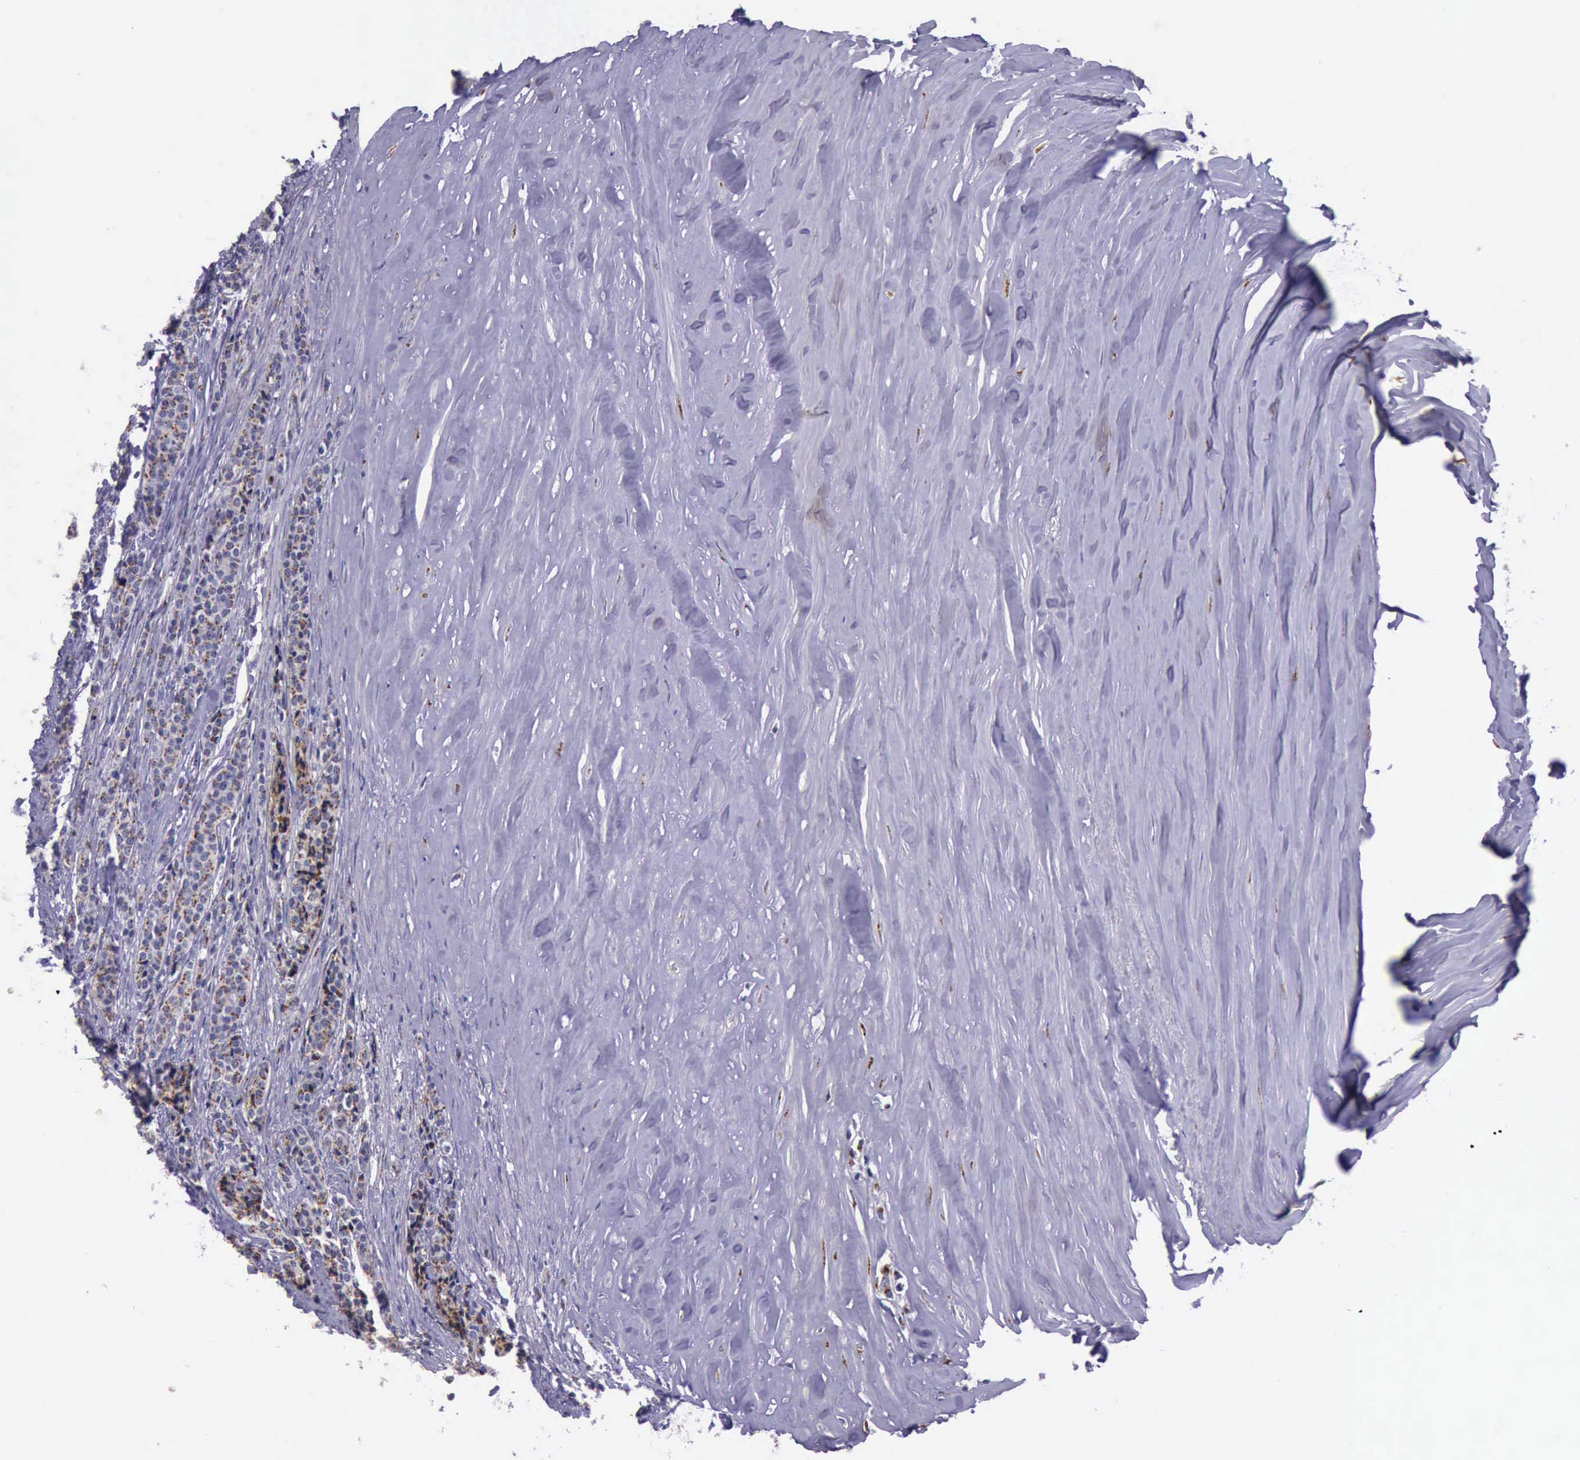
{"staining": {"intensity": "strong", "quantity": ">75%", "location": "cytoplasmic/membranous"}, "tissue": "carcinoid", "cell_type": "Tumor cells", "image_type": "cancer", "snomed": [{"axis": "morphology", "description": "Carcinoid, malignant, NOS"}, {"axis": "topography", "description": "Small intestine"}], "caption": "Immunohistochemical staining of carcinoid exhibits strong cytoplasmic/membranous protein expression in about >75% of tumor cells.", "gene": "GOLGA5", "patient": {"sex": "male", "age": 63}}